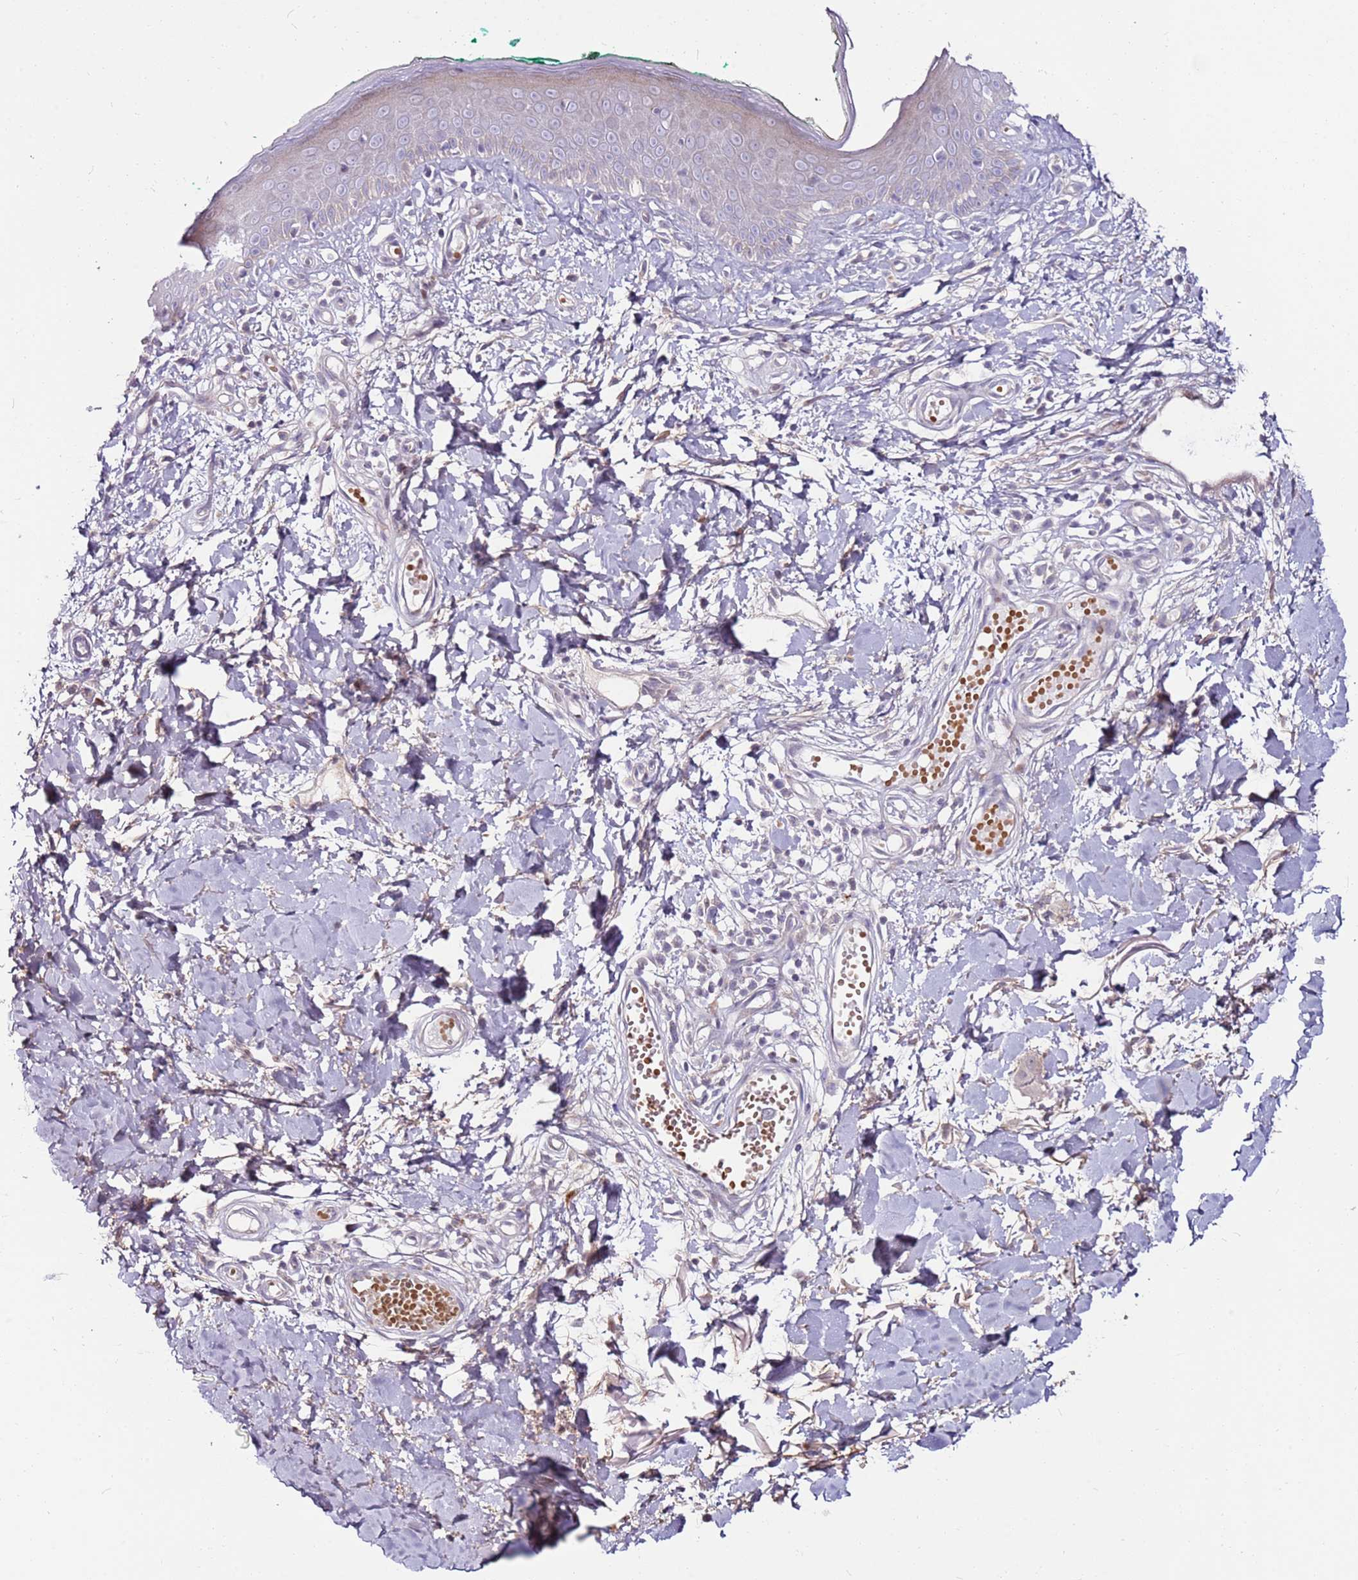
{"staining": {"intensity": "weak", "quantity": "25%-75%", "location": "cytoplasmic/membranous"}, "tissue": "skin", "cell_type": "Fibroblasts", "image_type": "normal", "snomed": [{"axis": "morphology", "description": "Normal tissue, NOS"}, {"axis": "morphology", "description": "Malignant melanoma, NOS"}, {"axis": "topography", "description": "Skin"}], "caption": "Skin stained for a protein displays weak cytoplasmic/membranous positivity in fibroblasts. The staining was performed using DAB (3,3'-diaminobenzidine), with brown indicating positive protein expression. Nuclei are stained blue with hematoxylin.", "gene": "MTG2", "patient": {"sex": "male", "age": 62}}